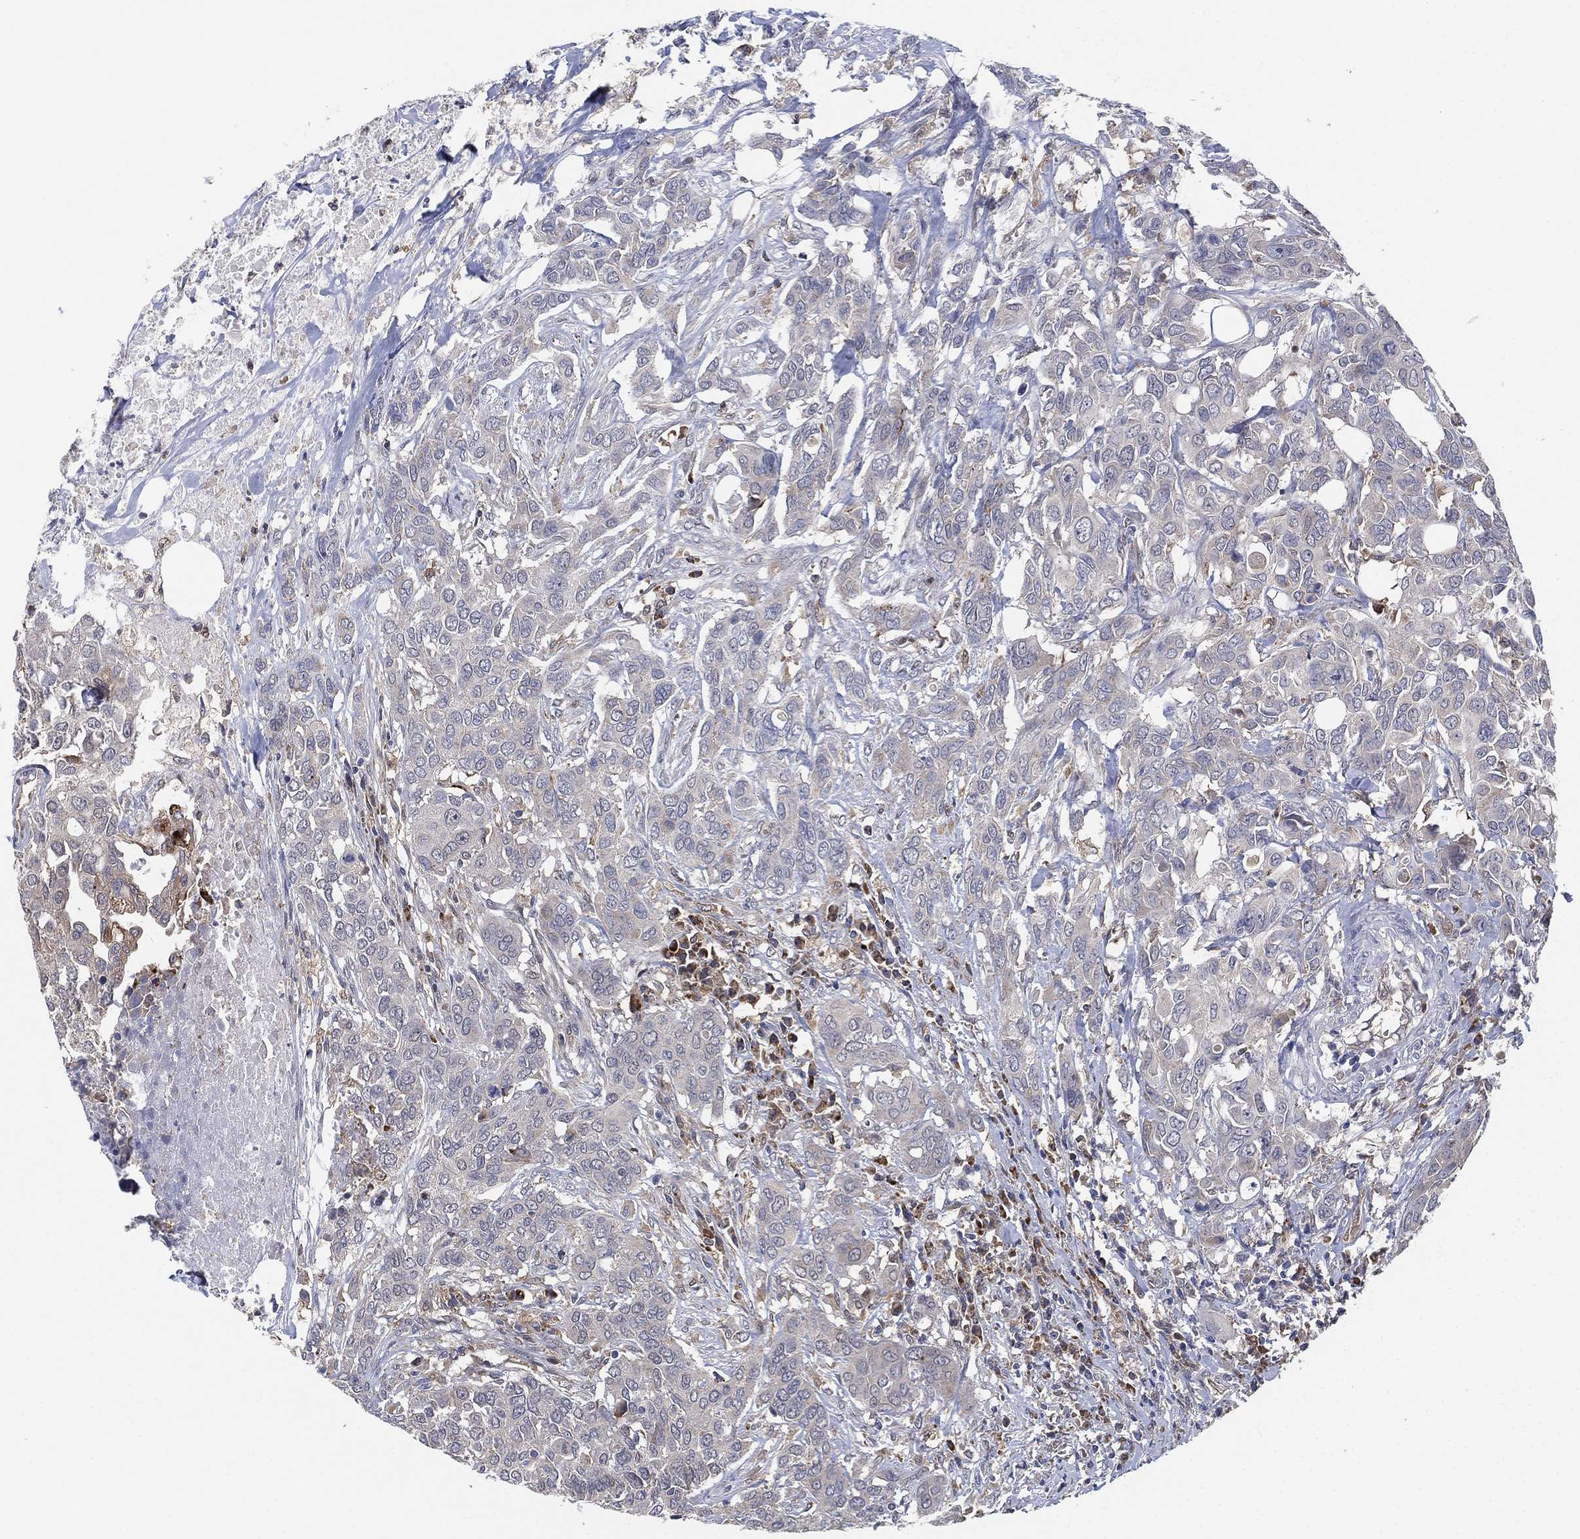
{"staining": {"intensity": "negative", "quantity": "none", "location": "none"}, "tissue": "urothelial cancer", "cell_type": "Tumor cells", "image_type": "cancer", "snomed": [{"axis": "morphology", "description": "Urothelial carcinoma, NOS"}, {"axis": "morphology", "description": "Urothelial carcinoma, High grade"}, {"axis": "topography", "description": "Urinary bladder"}], "caption": "A high-resolution micrograph shows immunohistochemistry staining of urothelial cancer, which exhibits no significant staining in tumor cells. (IHC, brightfield microscopy, high magnification).", "gene": "FES", "patient": {"sex": "male", "age": 63}}